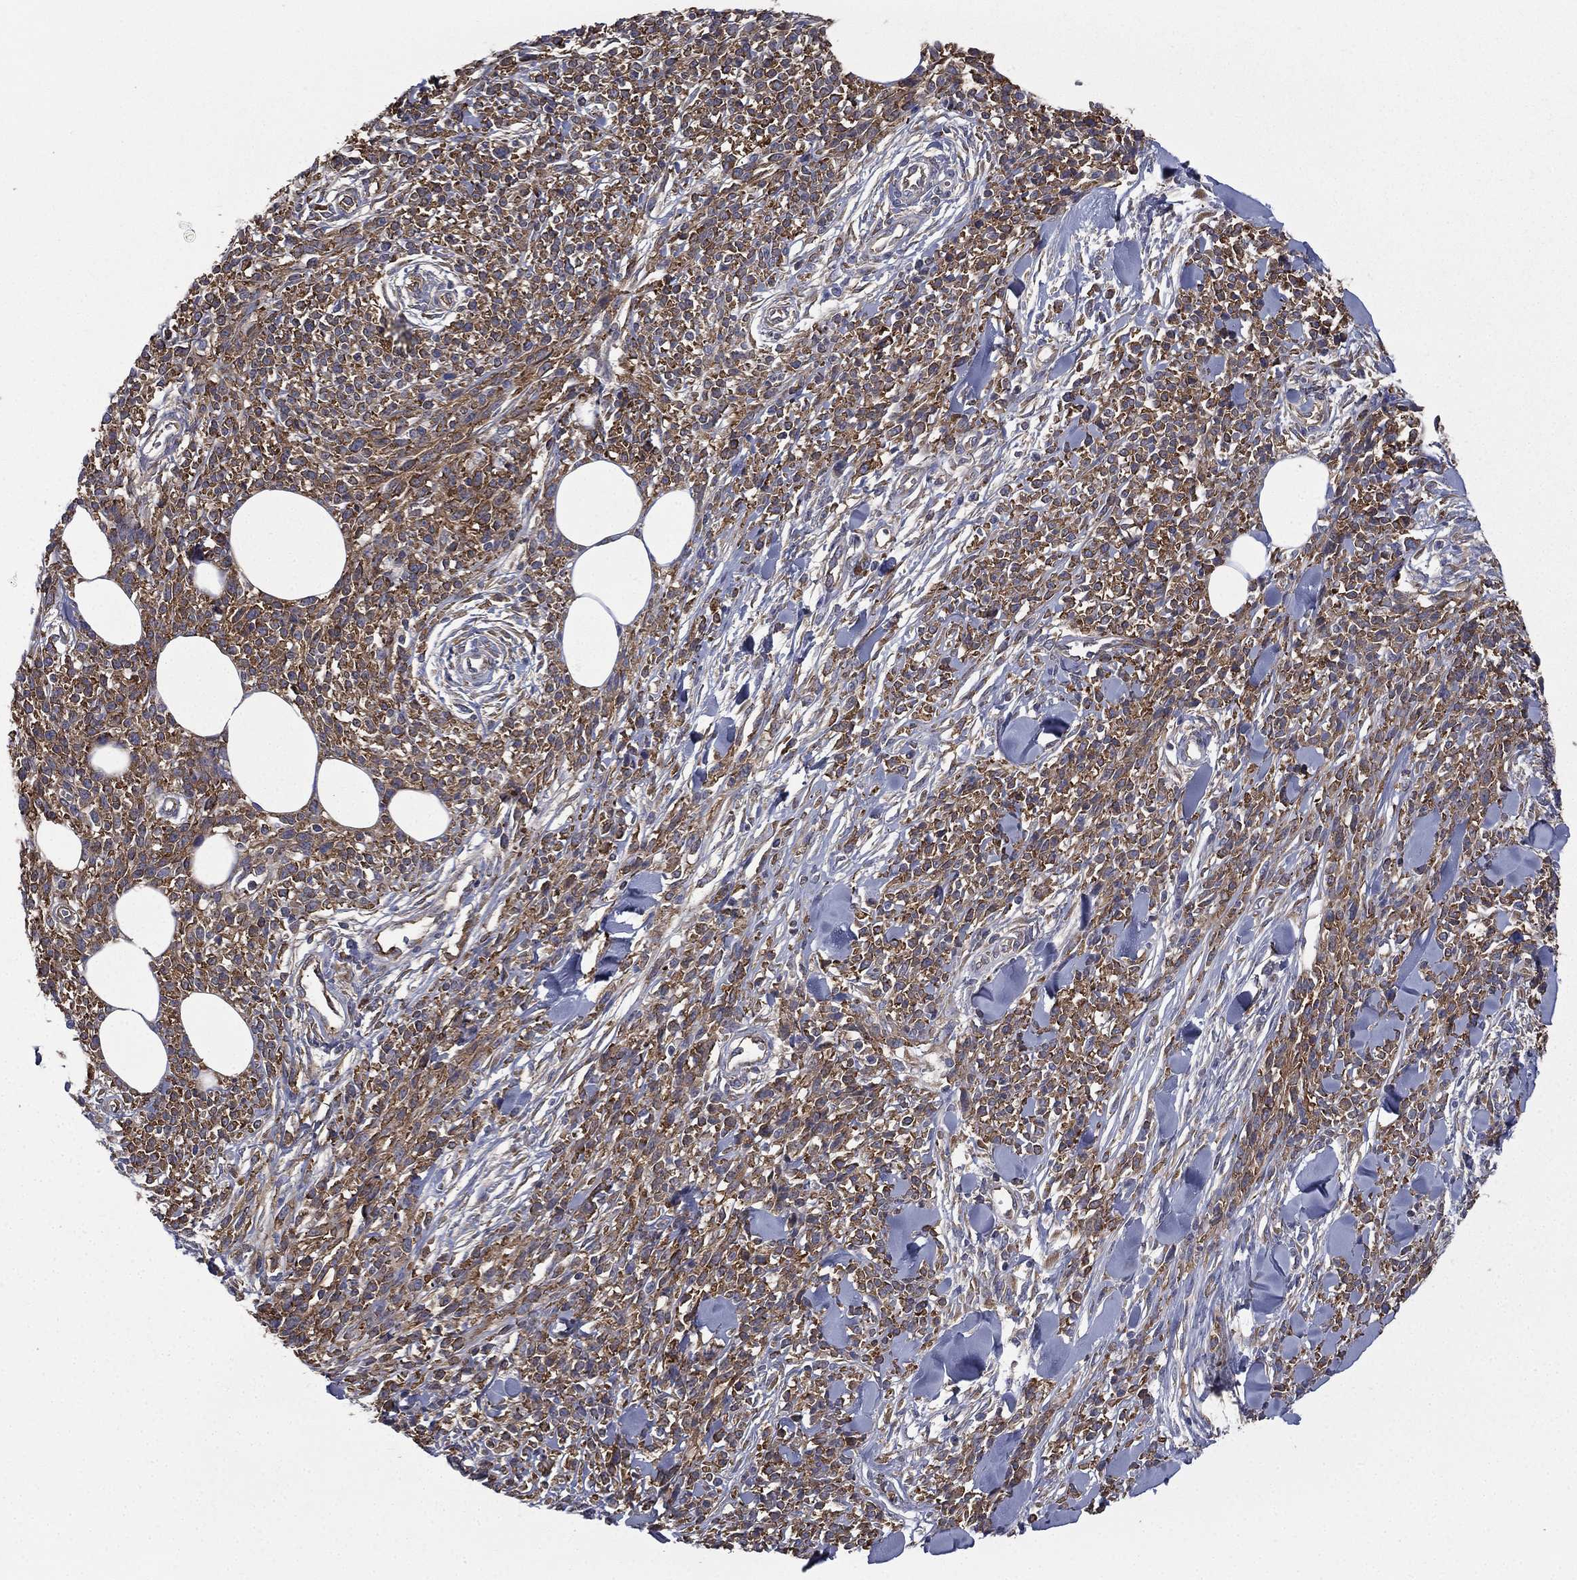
{"staining": {"intensity": "moderate", "quantity": "25%-75%", "location": "cytoplasmic/membranous"}, "tissue": "melanoma", "cell_type": "Tumor cells", "image_type": "cancer", "snomed": [{"axis": "morphology", "description": "Malignant melanoma, NOS"}, {"axis": "topography", "description": "Skin"}, {"axis": "topography", "description": "Skin of trunk"}], "caption": "IHC histopathology image of human malignant melanoma stained for a protein (brown), which demonstrates medium levels of moderate cytoplasmic/membranous expression in about 25%-75% of tumor cells.", "gene": "FARSA", "patient": {"sex": "male", "age": 74}}